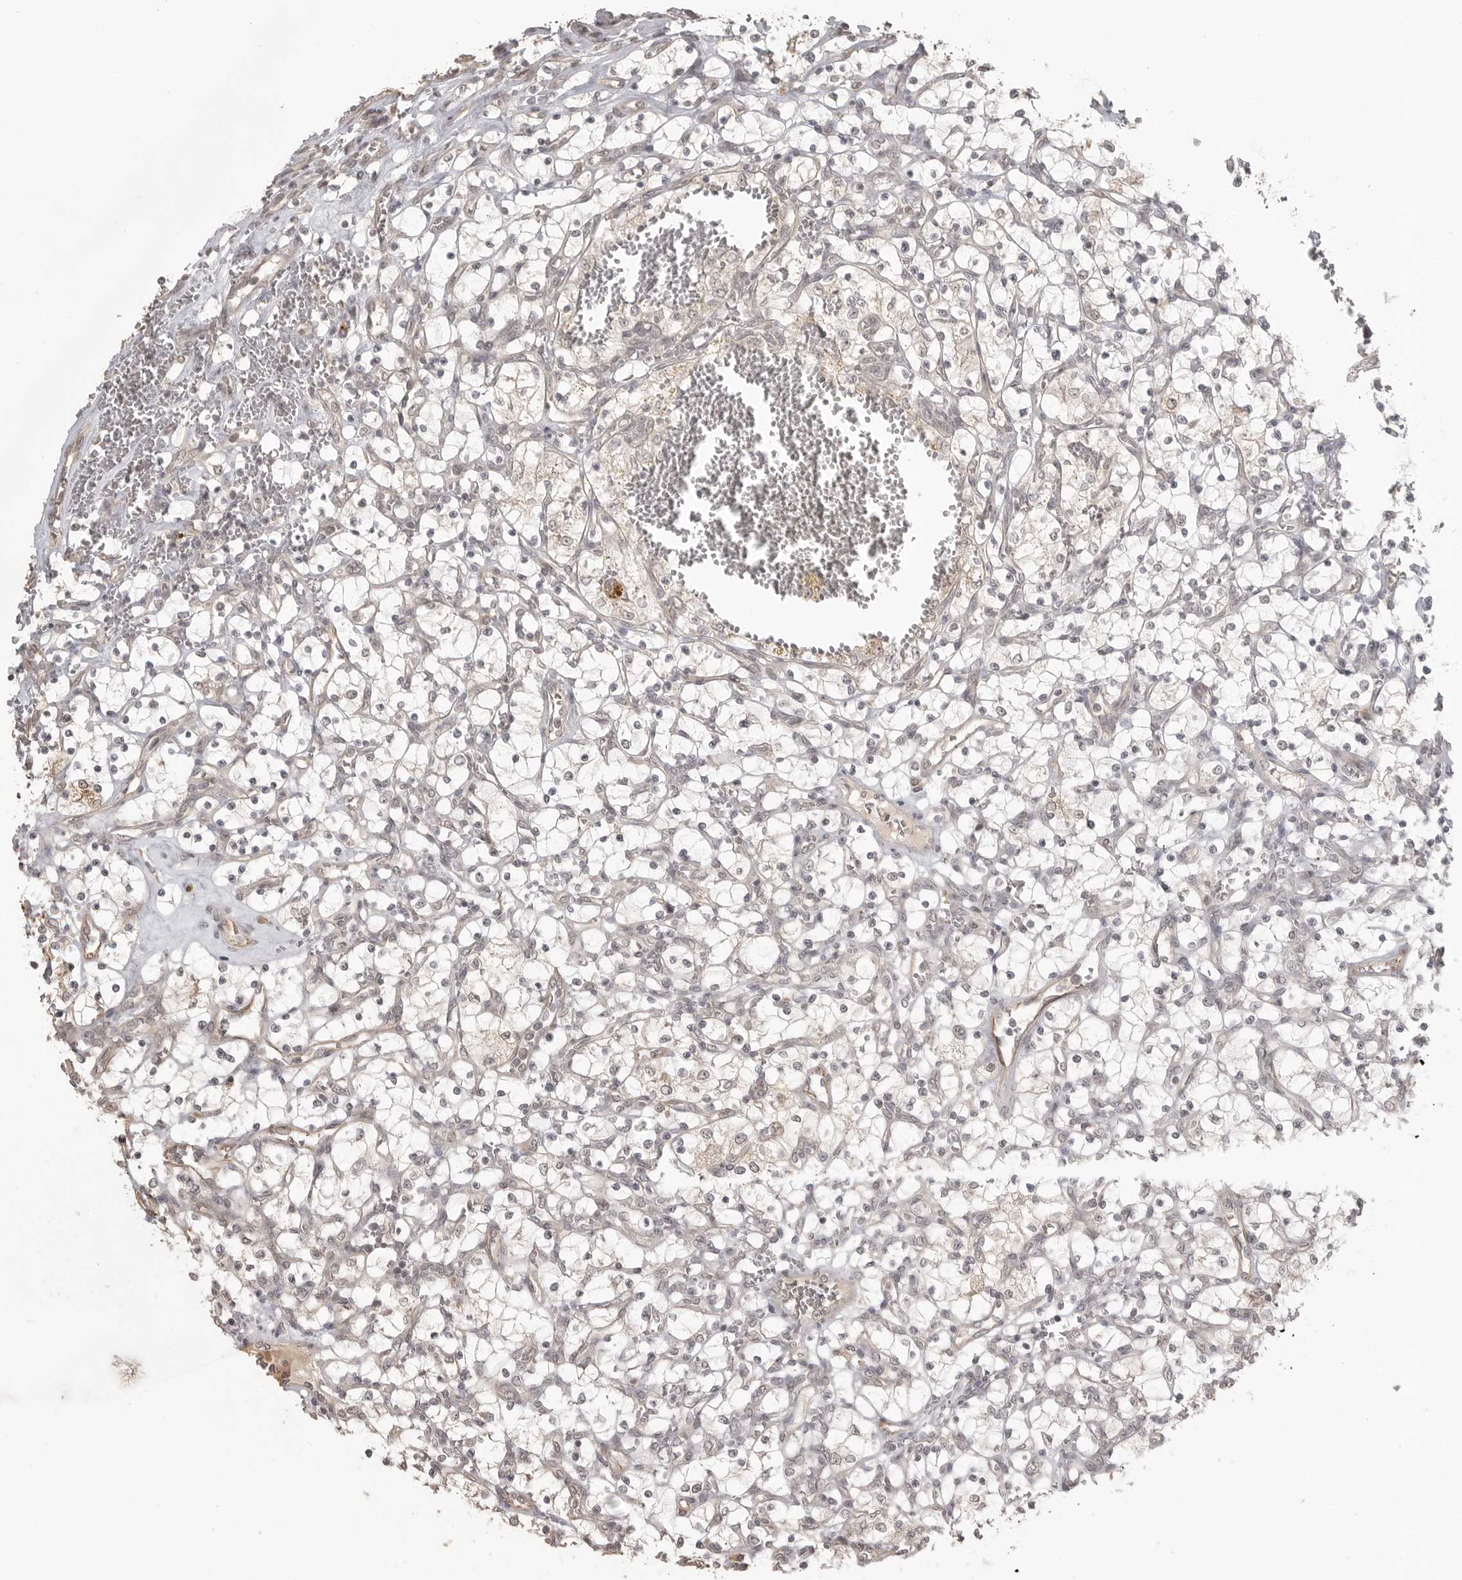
{"staining": {"intensity": "negative", "quantity": "none", "location": "none"}, "tissue": "renal cancer", "cell_type": "Tumor cells", "image_type": "cancer", "snomed": [{"axis": "morphology", "description": "Adenocarcinoma, NOS"}, {"axis": "topography", "description": "Kidney"}], "caption": "Tumor cells are negative for protein expression in human renal cancer (adenocarcinoma).", "gene": "SMG8", "patient": {"sex": "female", "age": 69}}